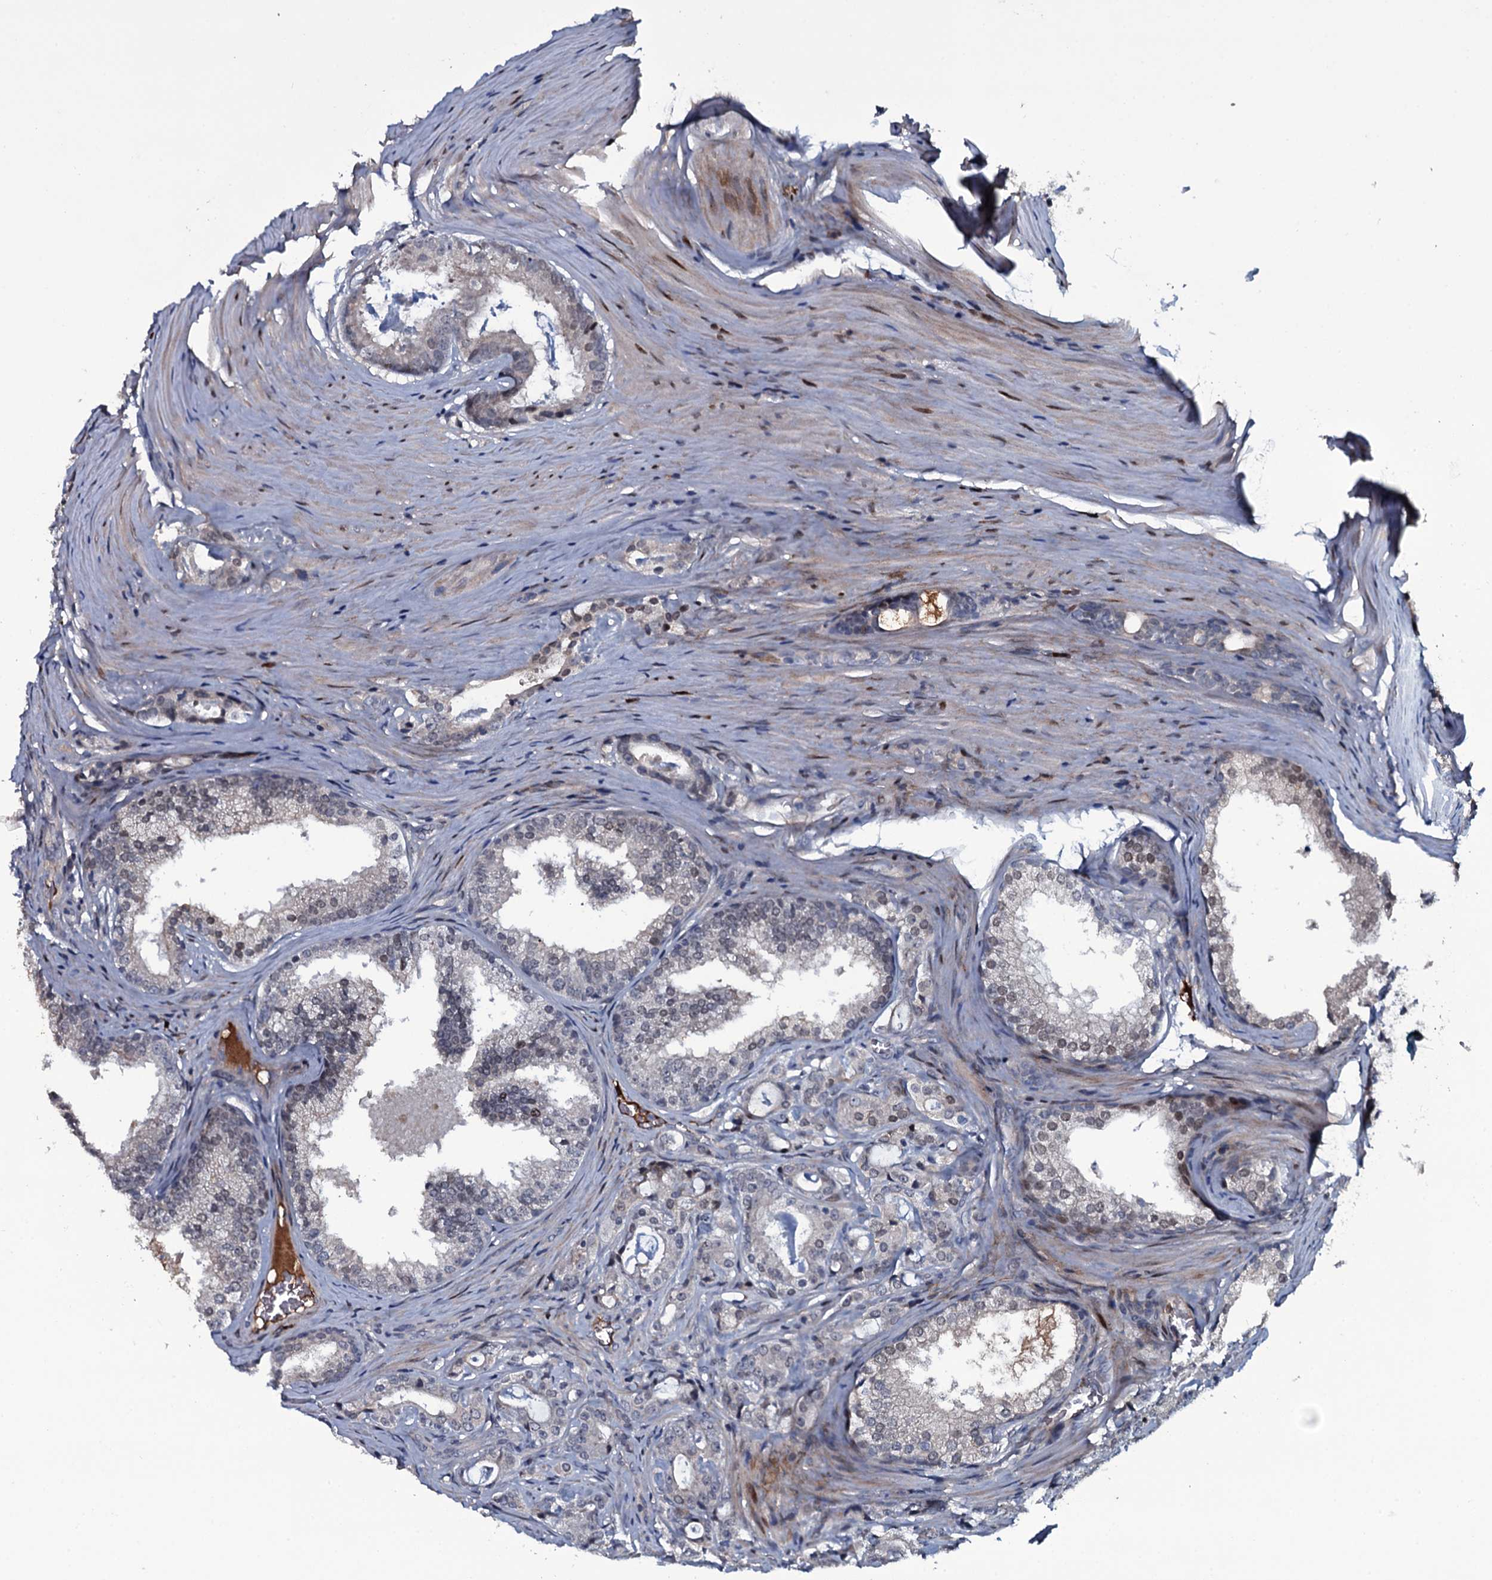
{"staining": {"intensity": "weak", "quantity": "25%-75%", "location": "nuclear"}, "tissue": "prostate cancer", "cell_type": "Tumor cells", "image_type": "cancer", "snomed": [{"axis": "morphology", "description": "Adenocarcinoma, High grade"}, {"axis": "topography", "description": "Prostate"}], "caption": "A low amount of weak nuclear staining is present in about 25%-75% of tumor cells in high-grade adenocarcinoma (prostate) tissue.", "gene": "LYG2", "patient": {"sex": "male", "age": 63}}